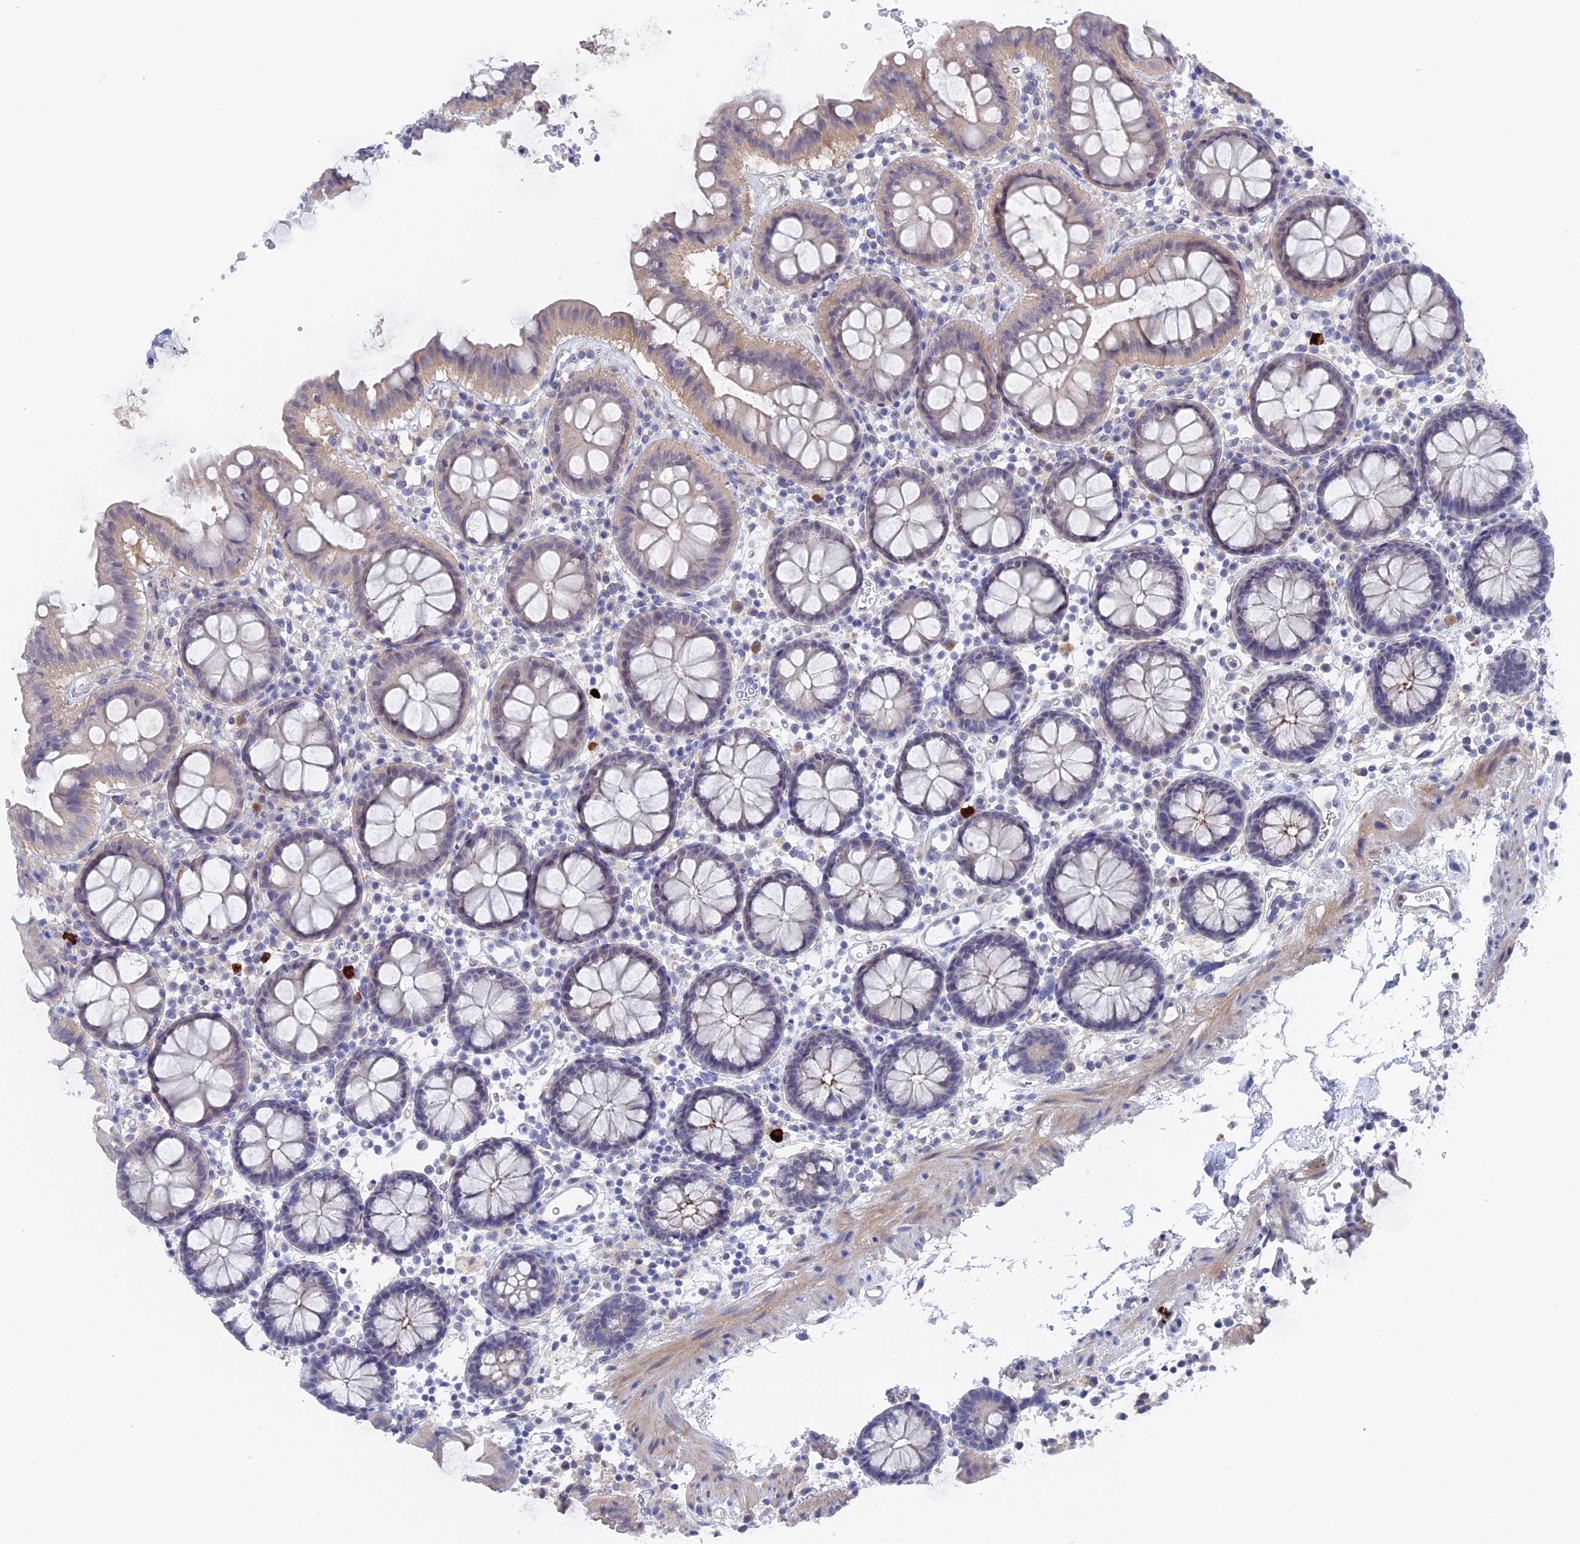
{"staining": {"intensity": "weak", "quantity": "25%-75%", "location": "cytoplasmic/membranous"}, "tissue": "colon", "cell_type": "Endothelial cells", "image_type": "normal", "snomed": [{"axis": "morphology", "description": "Normal tissue, NOS"}, {"axis": "topography", "description": "Colon"}], "caption": "Weak cytoplasmic/membranous protein staining is identified in approximately 25%-75% of endothelial cells in colon.", "gene": "DACT3", "patient": {"sex": "male", "age": 75}}